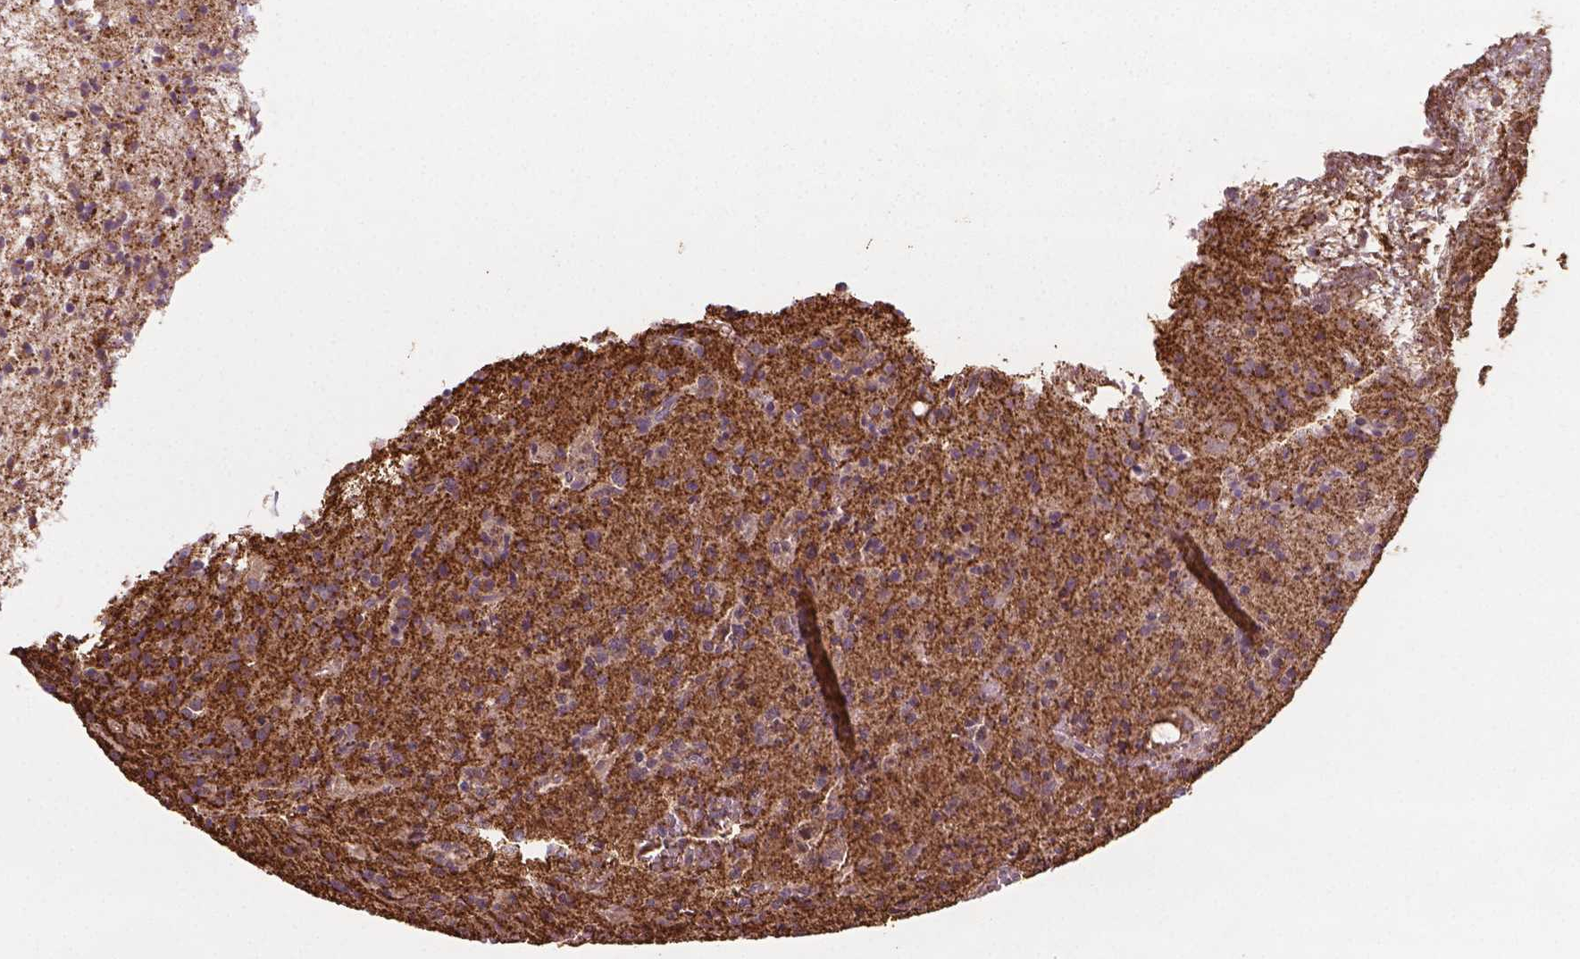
{"staining": {"intensity": "negative", "quantity": "none", "location": "none"}, "tissue": "glioma", "cell_type": "Tumor cells", "image_type": "cancer", "snomed": [{"axis": "morphology", "description": "Glioma, malignant, Low grade"}, {"axis": "topography", "description": "Brain"}], "caption": "A photomicrograph of malignant glioma (low-grade) stained for a protein exhibits no brown staining in tumor cells. (Stains: DAB (3,3'-diaminobenzidine) immunohistochemistry with hematoxylin counter stain, Microscopy: brightfield microscopy at high magnification).", "gene": "HS3ST3A1", "patient": {"sex": "male", "age": 64}}